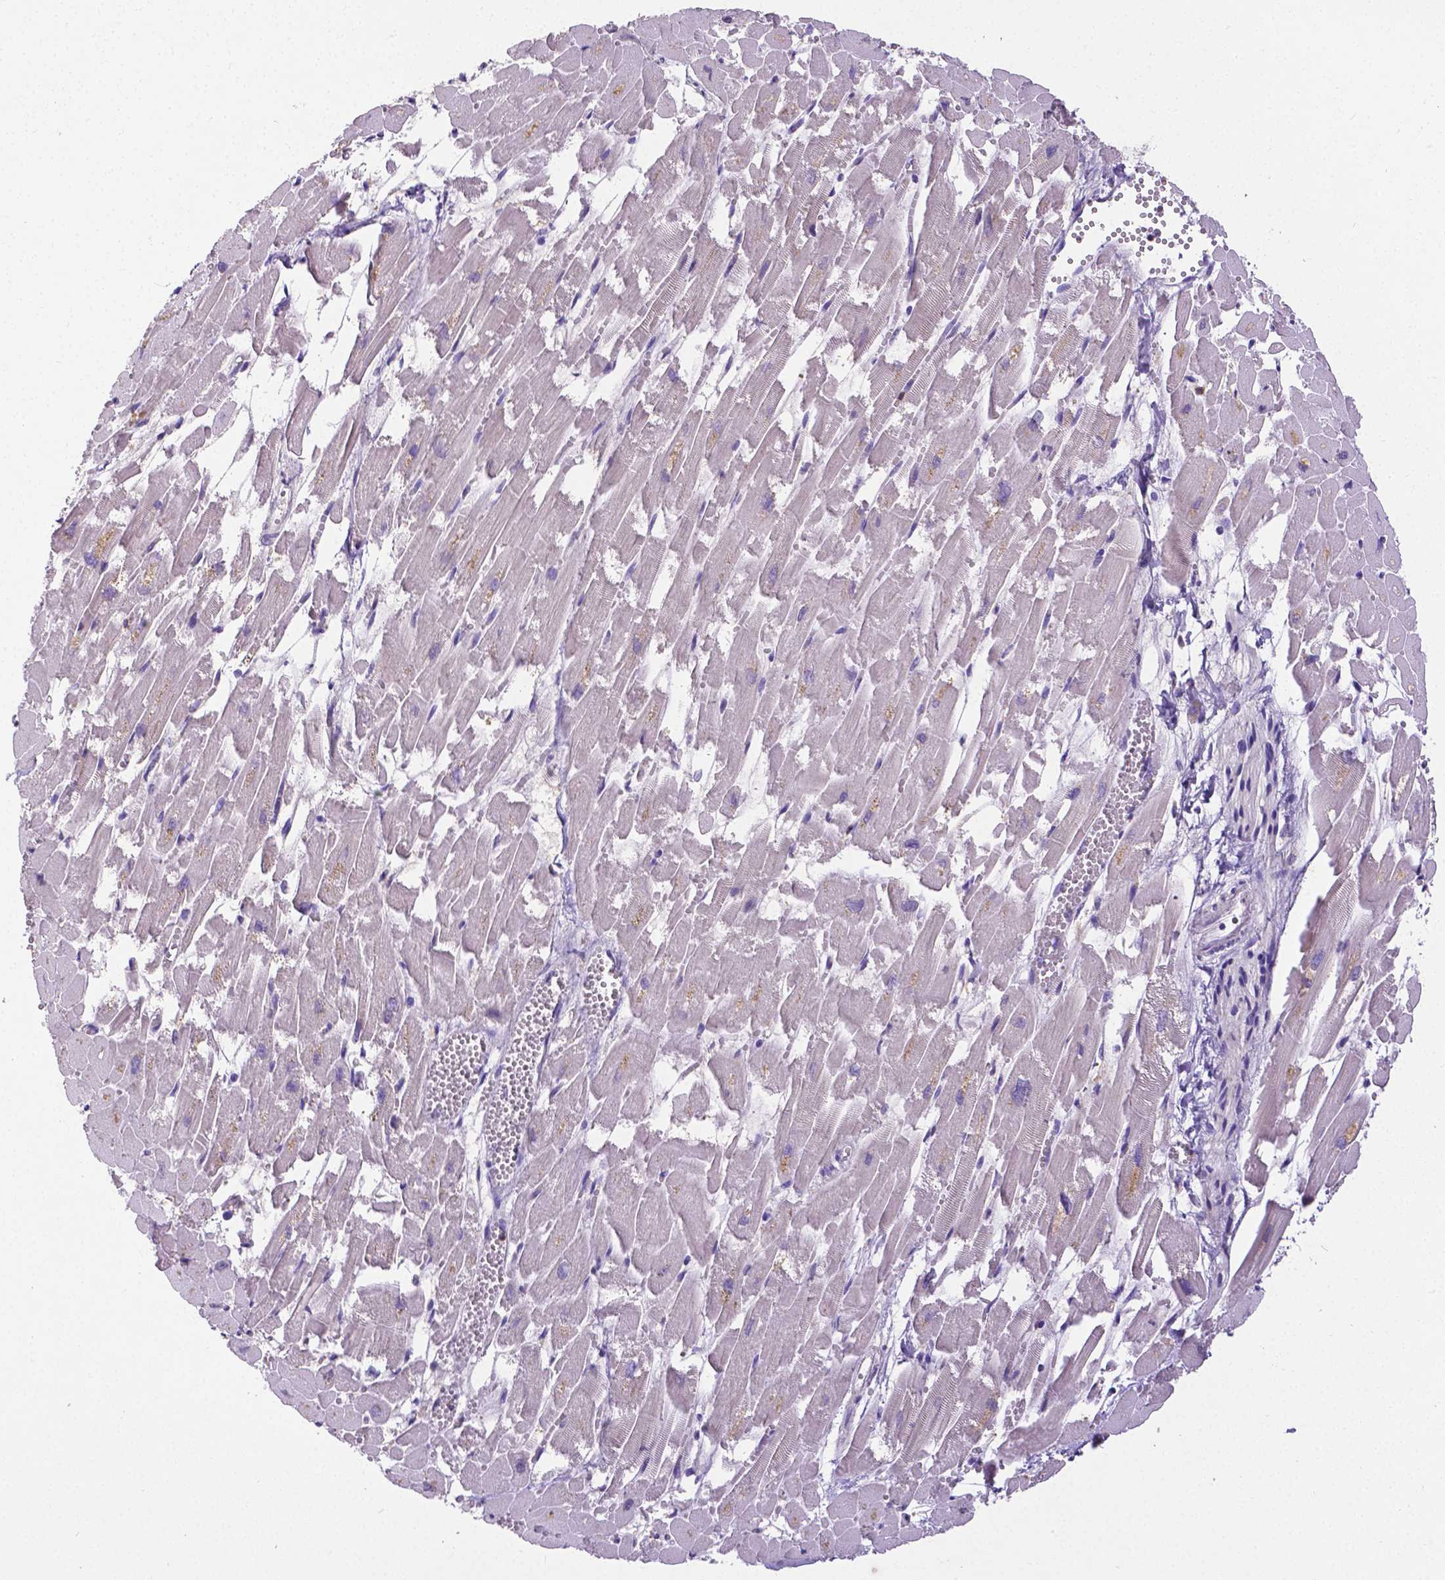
{"staining": {"intensity": "negative", "quantity": "none", "location": "none"}, "tissue": "heart muscle", "cell_type": "Cardiomyocytes", "image_type": "normal", "snomed": [{"axis": "morphology", "description": "Normal tissue, NOS"}, {"axis": "topography", "description": "Heart"}], "caption": "Image shows no protein expression in cardiomyocytes of normal heart muscle.", "gene": "CD4", "patient": {"sex": "female", "age": 52}}